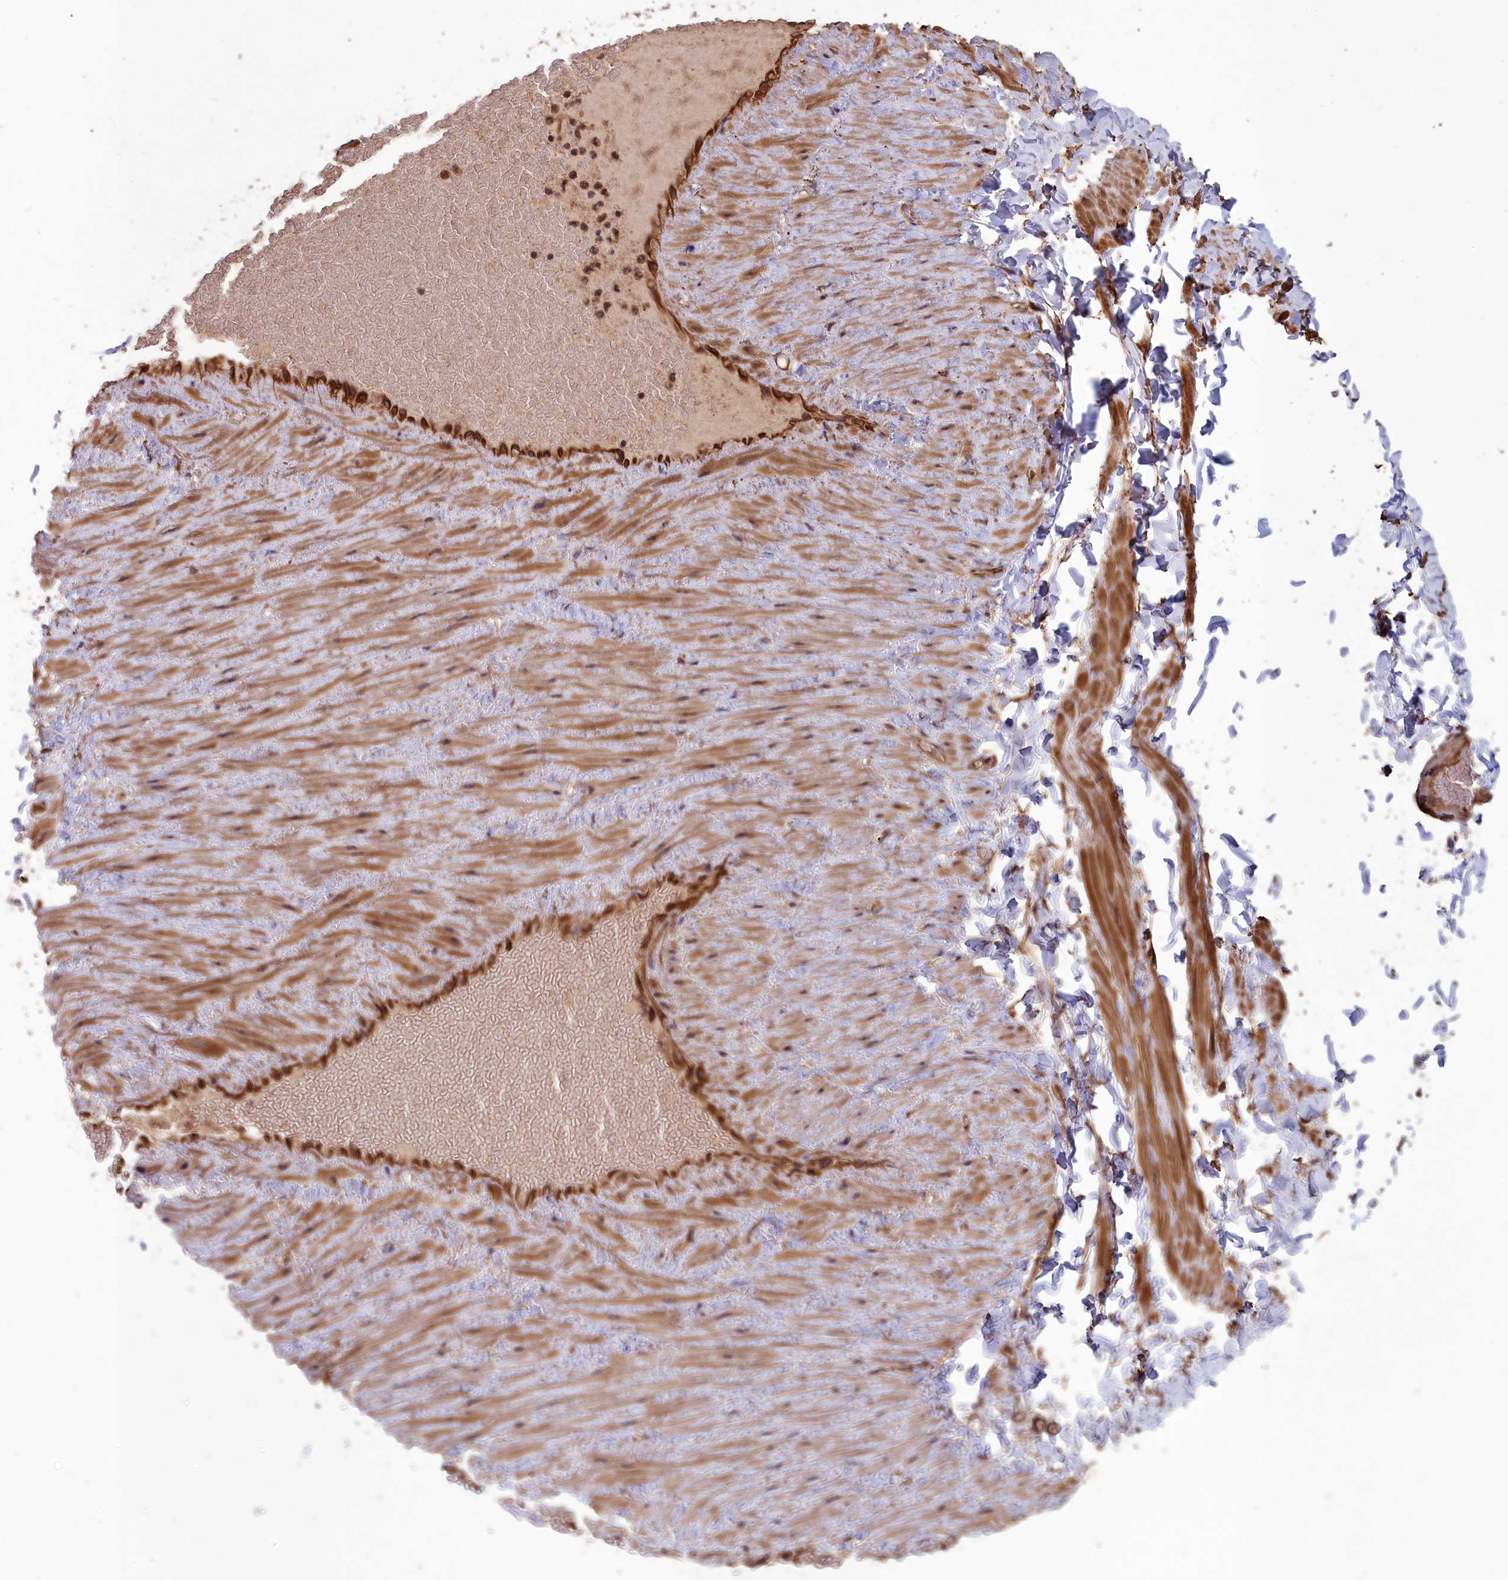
{"staining": {"intensity": "strong", "quantity": ">75%", "location": "cytoplasmic/membranous,nuclear"}, "tissue": "adipose tissue", "cell_type": "Adipocytes", "image_type": "normal", "snomed": [{"axis": "morphology", "description": "Normal tissue, NOS"}, {"axis": "topography", "description": "Adipose tissue"}, {"axis": "topography", "description": "Vascular tissue"}, {"axis": "topography", "description": "Peripheral nerve tissue"}], "caption": "Adipocytes show high levels of strong cytoplasmic/membranous,nuclear staining in approximately >75% of cells in benign adipose tissue. The staining was performed using DAB (3,3'-diaminobenzidine), with brown indicating positive protein expression. Nuclei are stained blue with hematoxylin.", "gene": "DAPK3", "patient": {"sex": "male", "age": 25}}